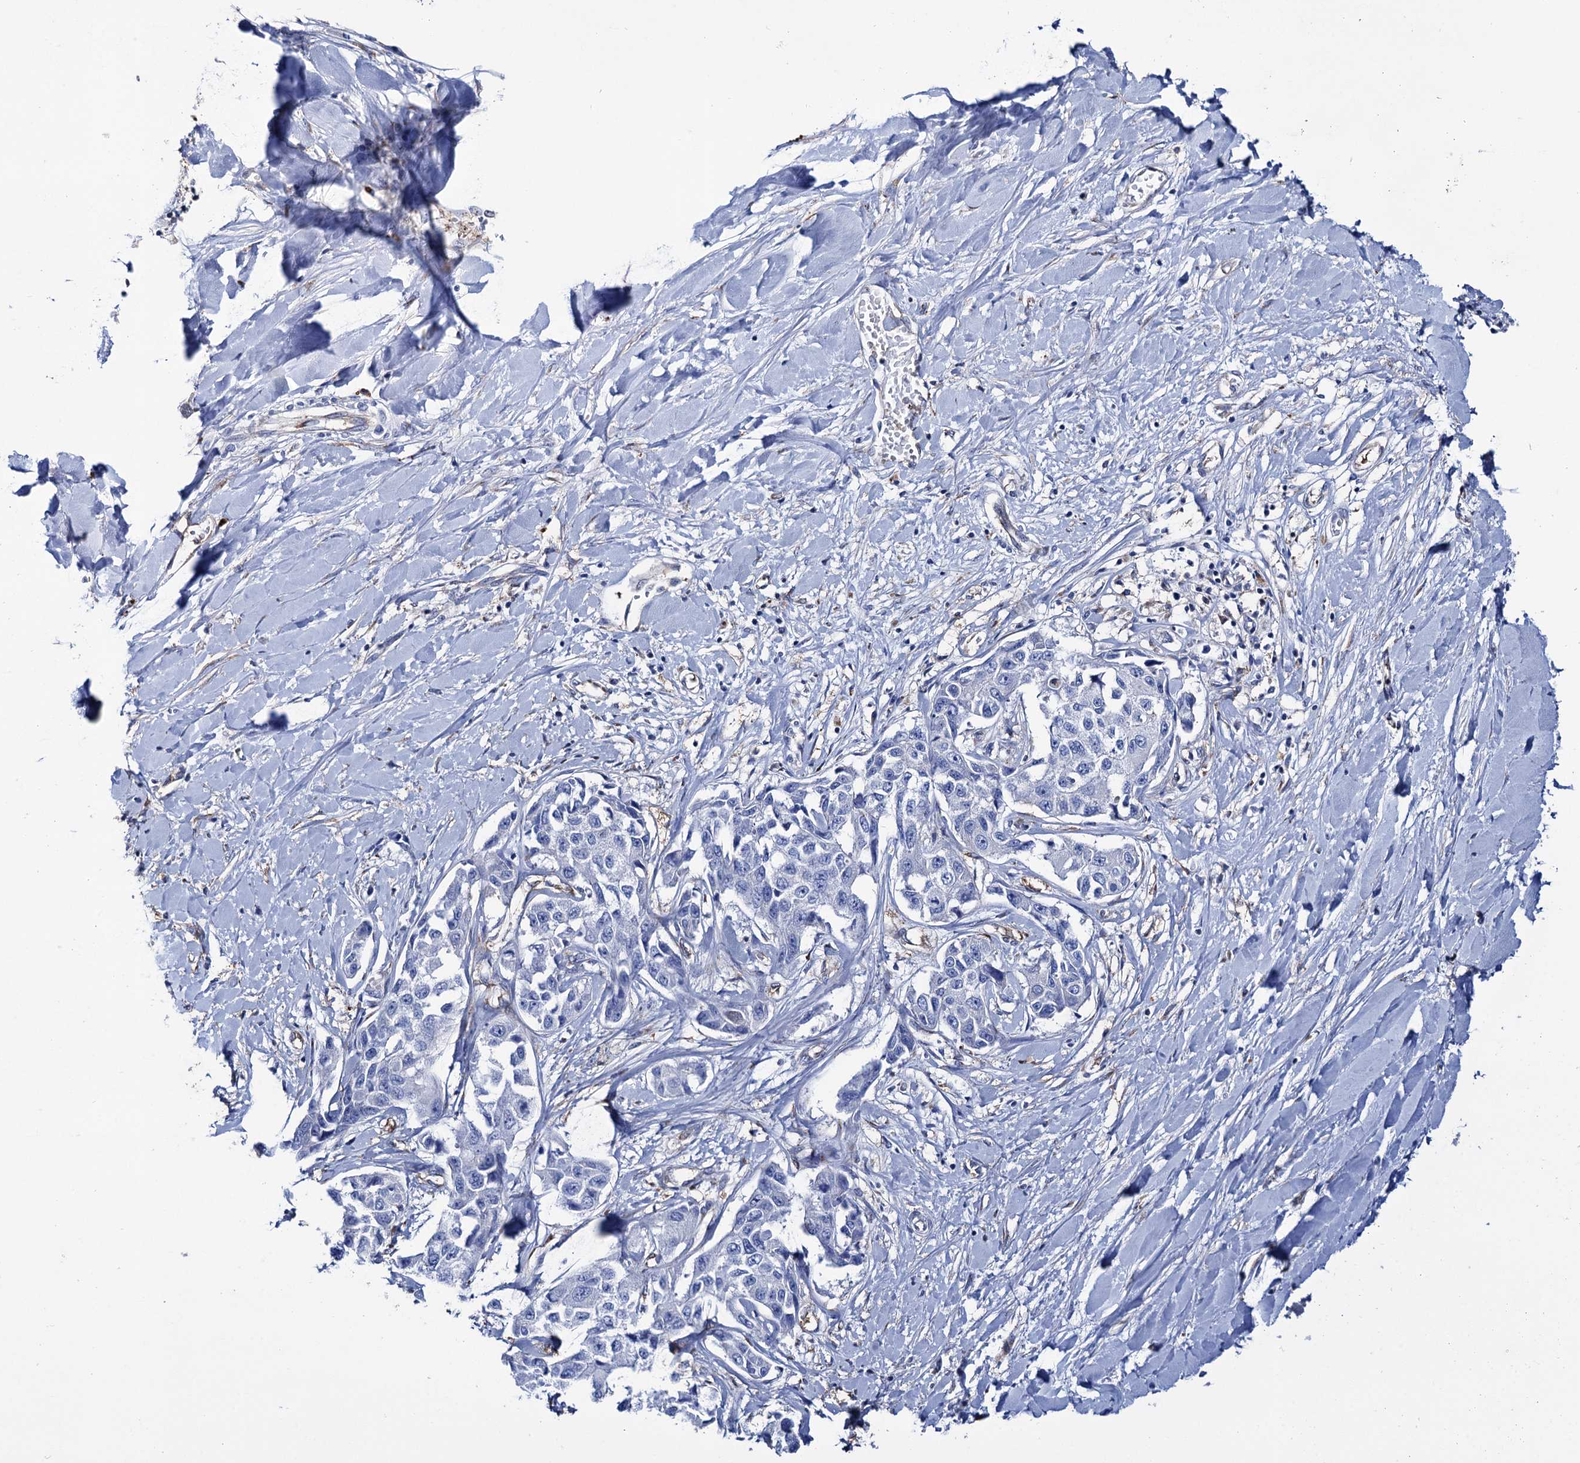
{"staining": {"intensity": "negative", "quantity": "none", "location": "none"}, "tissue": "liver cancer", "cell_type": "Tumor cells", "image_type": "cancer", "snomed": [{"axis": "morphology", "description": "Cholangiocarcinoma"}, {"axis": "topography", "description": "Liver"}], "caption": "A micrograph of human liver cancer is negative for staining in tumor cells.", "gene": "SCPEP1", "patient": {"sex": "male", "age": 59}}